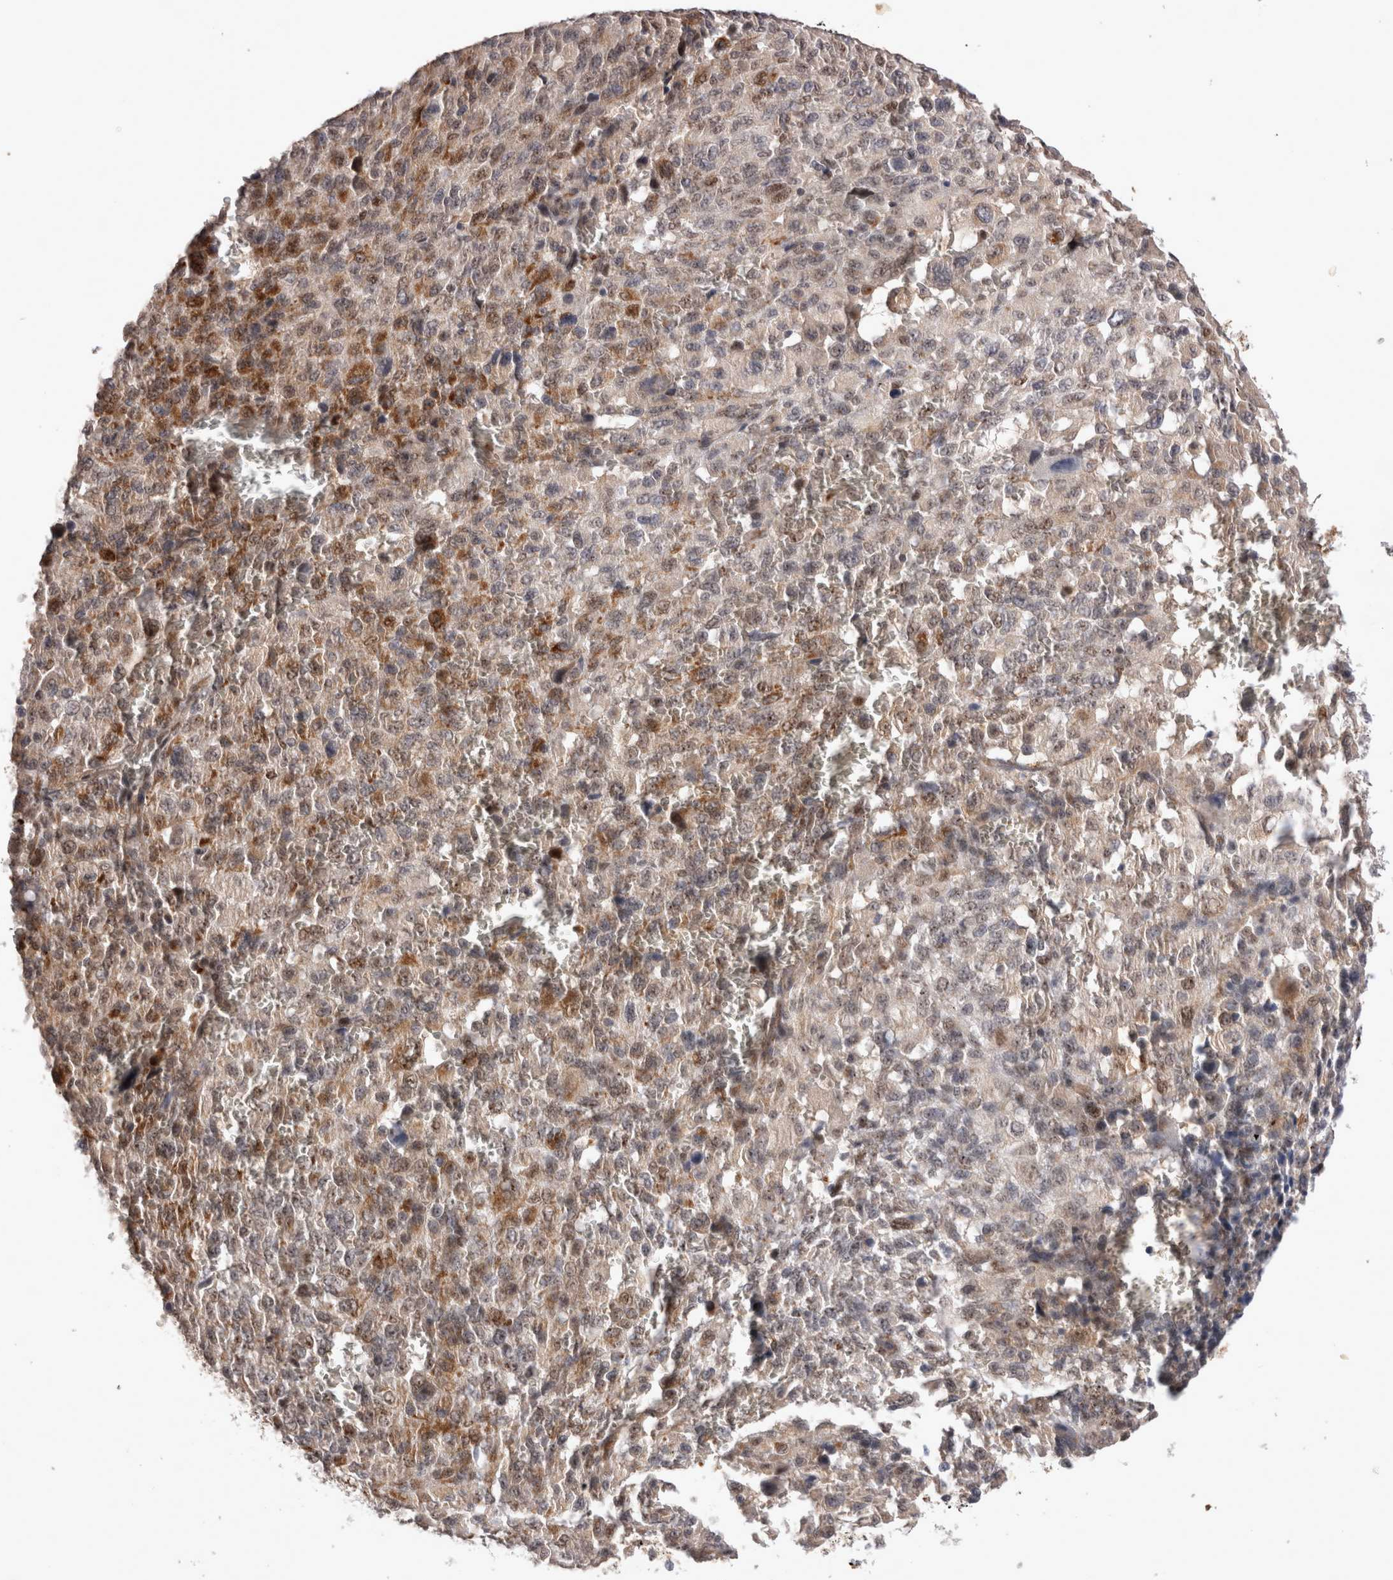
{"staining": {"intensity": "moderate", "quantity": ">75%", "location": "cytoplasmic/membranous,nuclear"}, "tissue": "melanoma", "cell_type": "Tumor cells", "image_type": "cancer", "snomed": [{"axis": "morphology", "description": "Malignant melanoma, Metastatic site"}, {"axis": "topography", "description": "Skin"}], "caption": "Tumor cells reveal medium levels of moderate cytoplasmic/membranous and nuclear staining in about >75% of cells in melanoma. (DAB (3,3'-diaminobenzidine) IHC with brightfield microscopy, high magnification).", "gene": "STK11", "patient": {"sex": "female", "age": 74}}